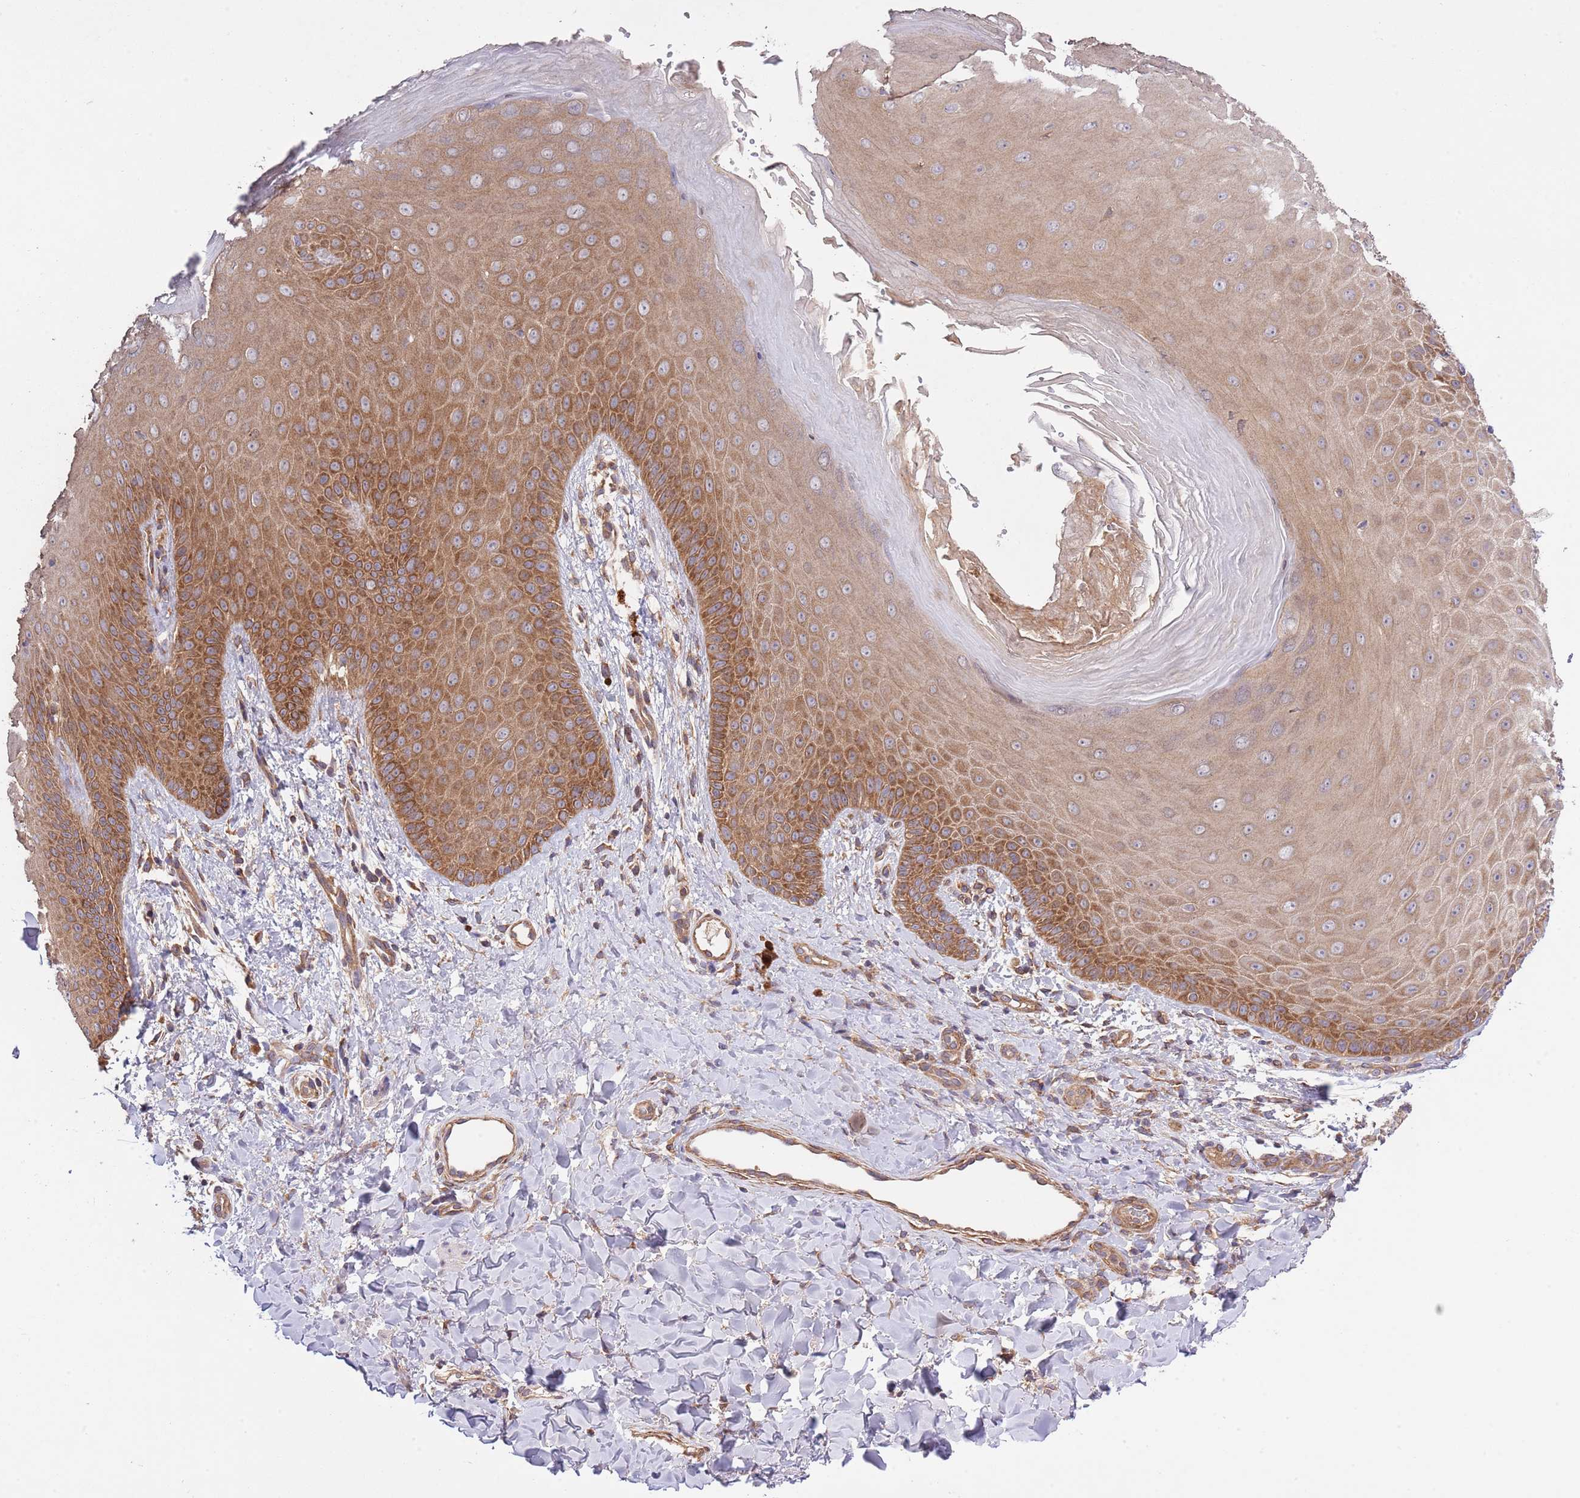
{"staining": {"intensity": "strong", "quantity": "25%-75%", "location": "cytoplasmic/membranous"}, "tissue": "skin", "cell_type": "Epidermal cells", "image_type": "normal", "snomed": [{"axis": "morphology", "description": "Normal tissue, NOS"}, {"axis": "morphology", "description": "Neoplasm, malignant, NOS"}, {"axis": "topography", "description": "Anal"}], "caption": "Protein staining shows strong cytoplasmic/membranous positivity in about 25%-75% of epidermal cells in normal skin. Nuclei are stained in blue.", "gene": "MFNG", "patient": {"sex": "male", "age": 47}}